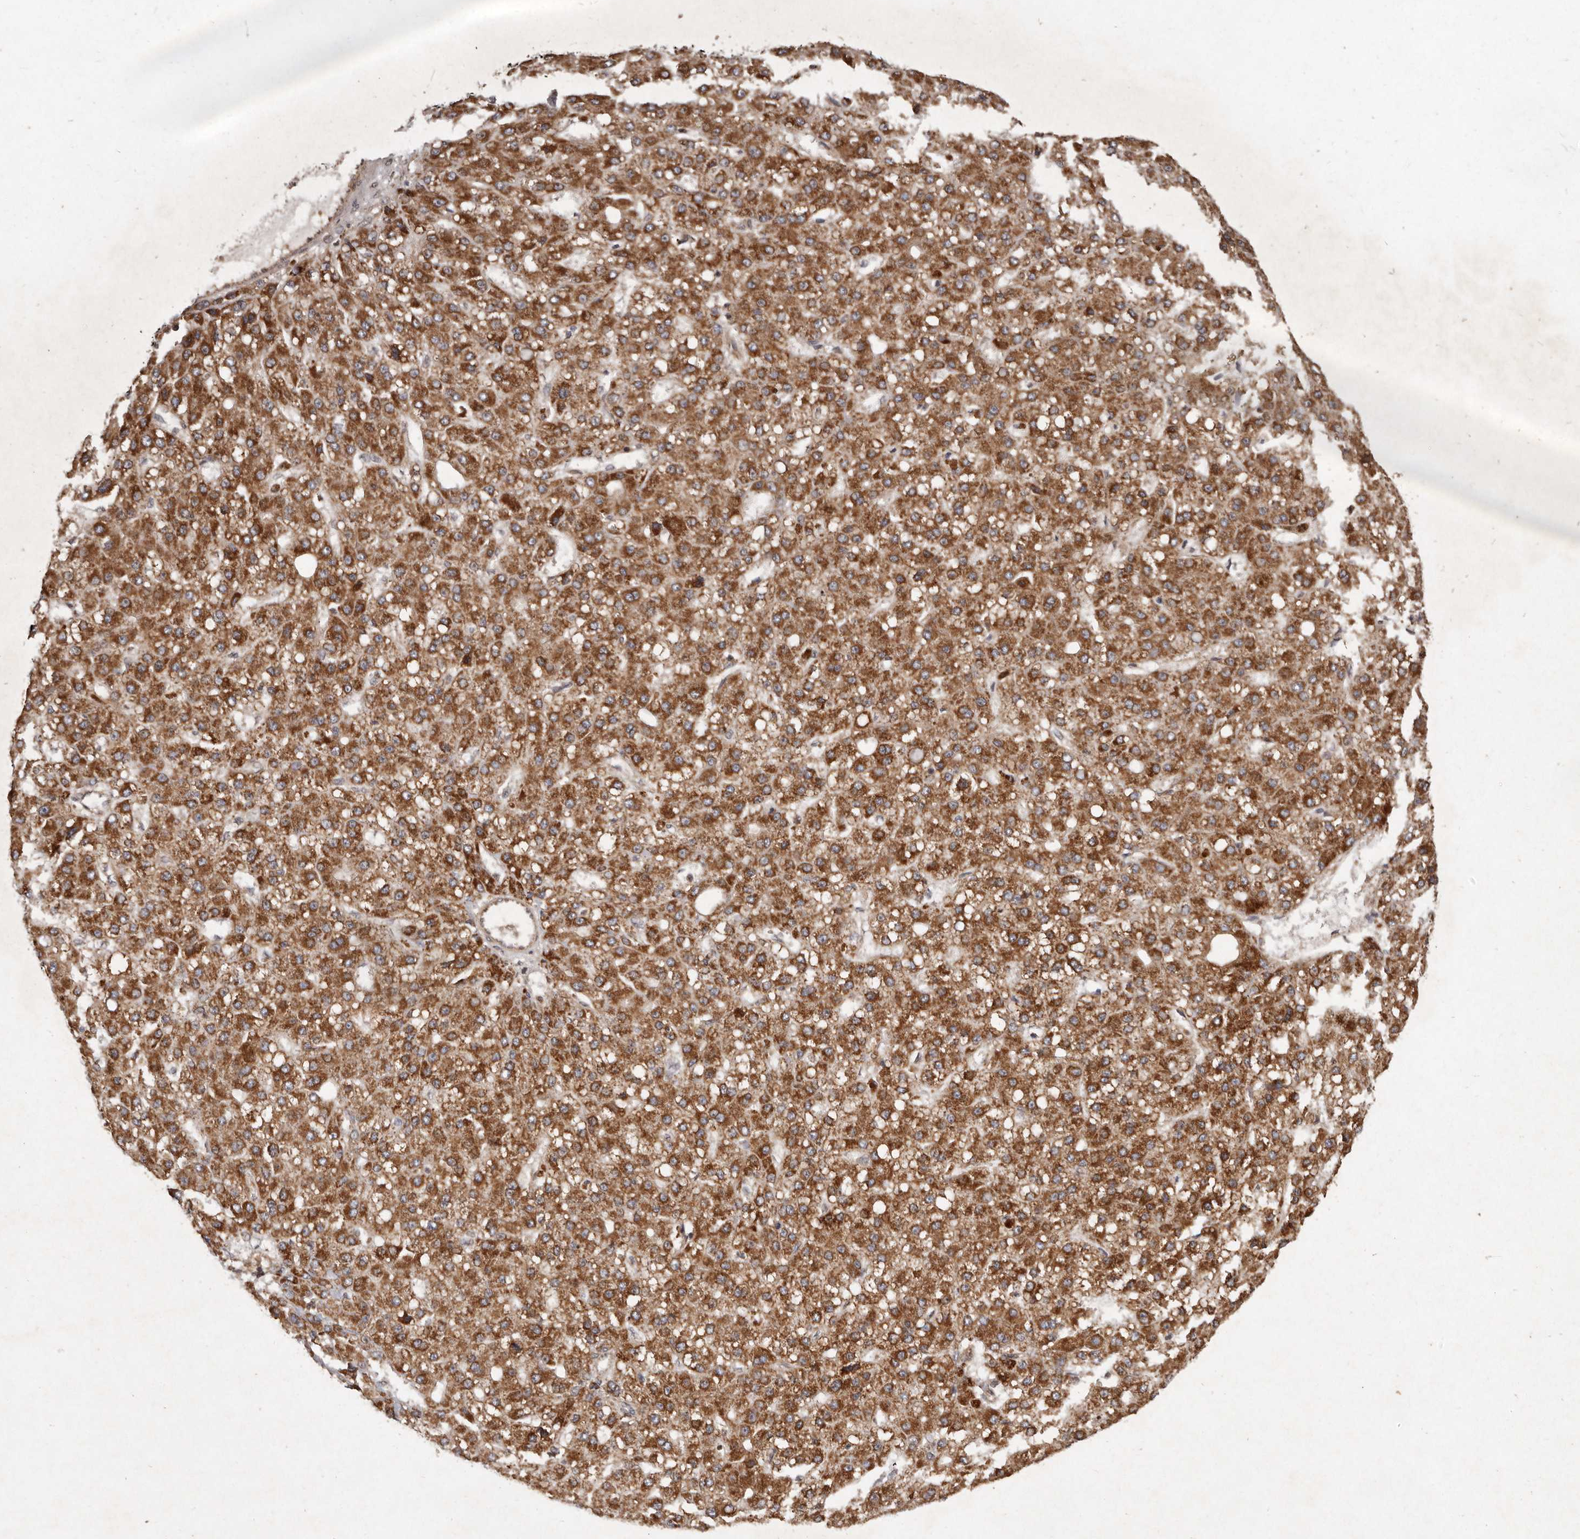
{"staining": {"intensity": "strong", "quantity": ">75%", "location": "cytoplasmic/membranous"}, "tissue": "liver cancer", "cell_type": "Tumor cells", "image_type": "cancer", "snomed": [{"axis": "morphology", "description": "Carcinoma, Hepatocellular, NOS"}, {"axis": "topography", "description": "Liver"}], "caption": "Liver cancer (hepatocellular carcinoma) was stained to show a protein in brown. There is high levels of strong cytoplasmic/membranous expression in approximately >75% of tumor cells. The staining was performed using DAB (3,3'-diaminobenzidine) to visualize the protein expression in brown, while the nuclei were stained in blue with hematoxylin (Magnification: 20x).", "gene": "SEMA3A", "patient": {"sex": "male", "age": 67}}